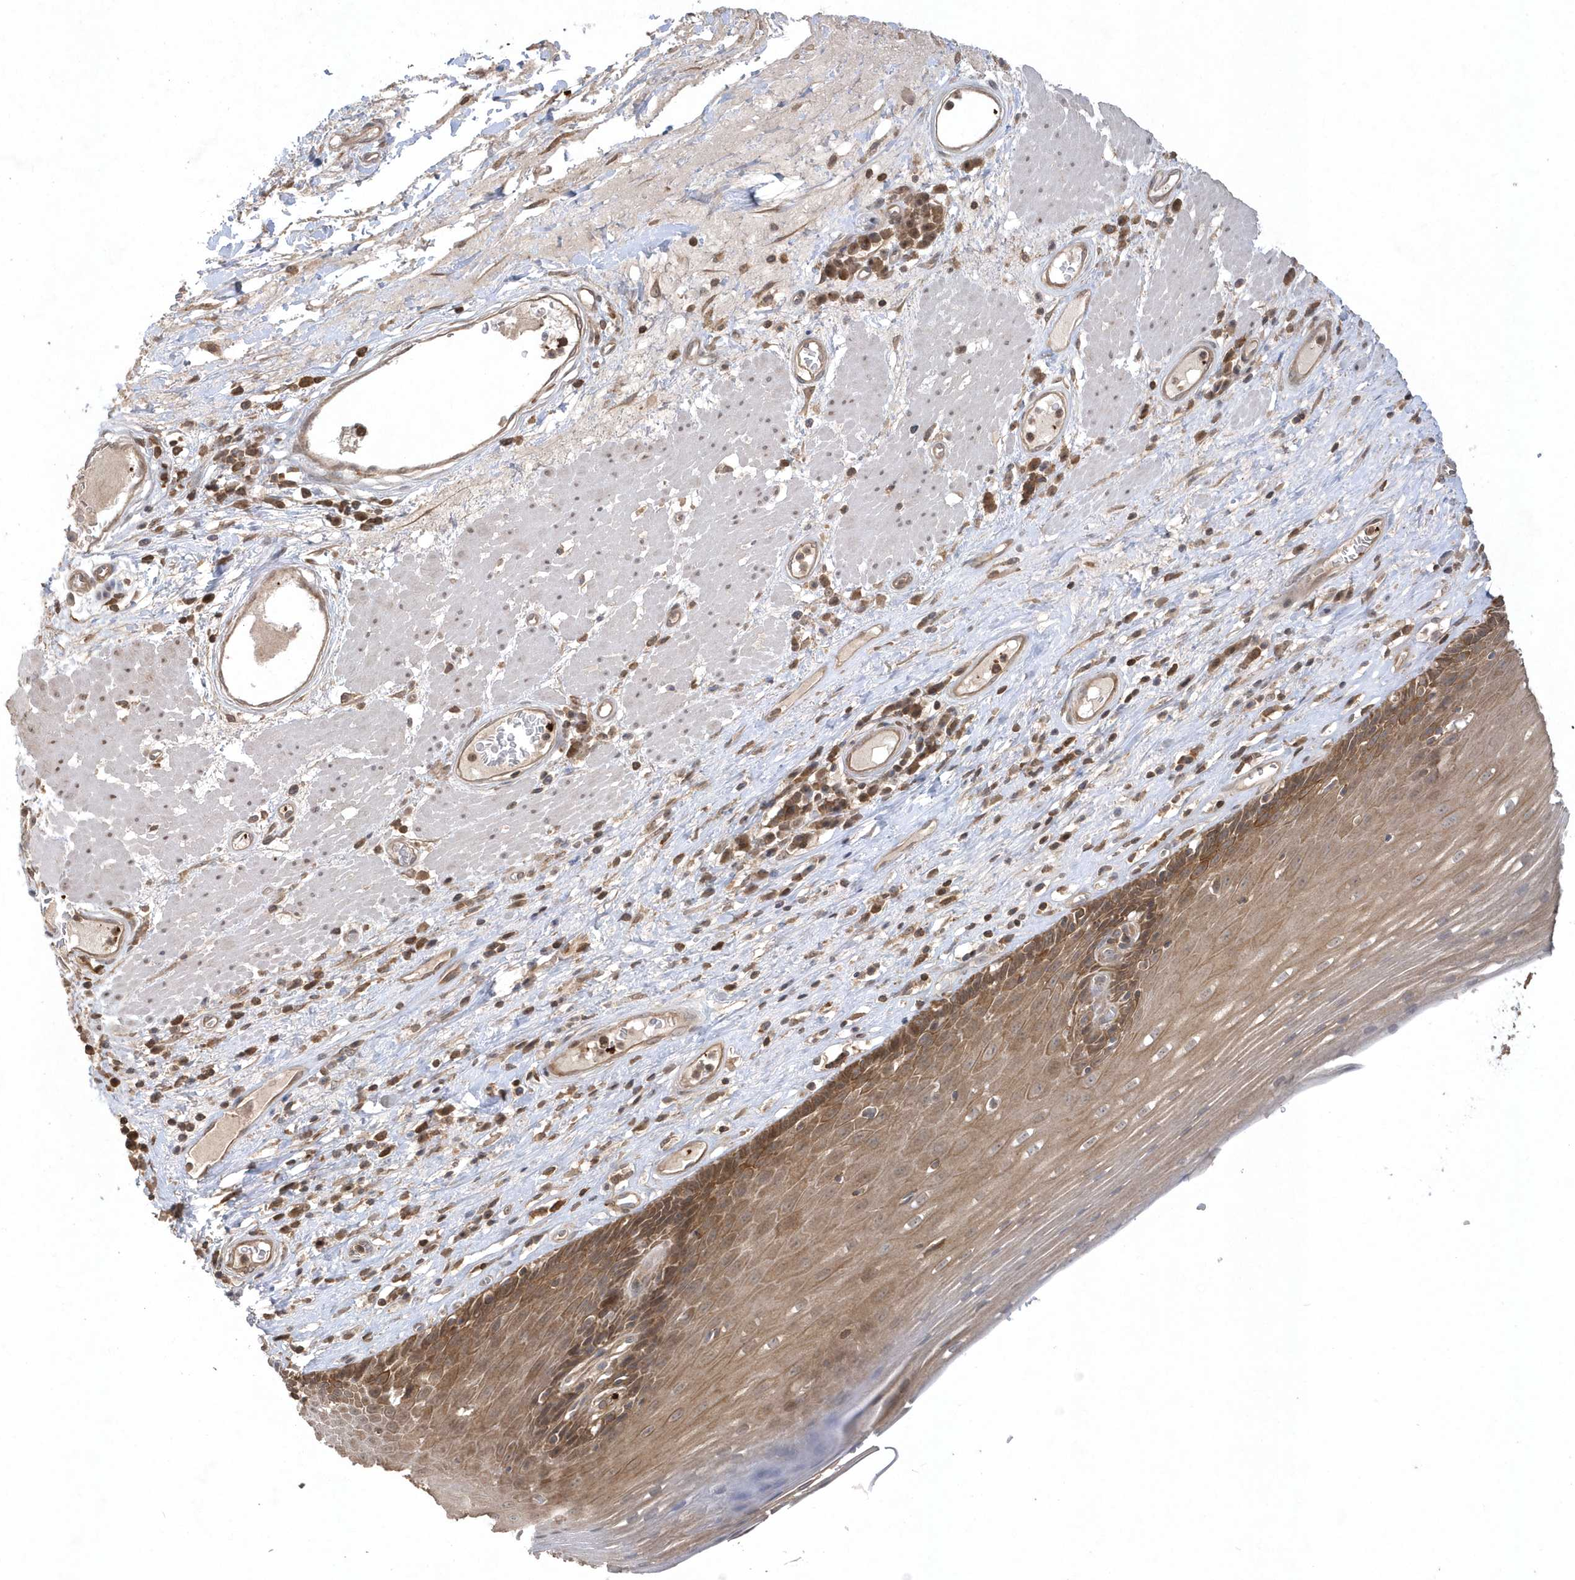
{"staining": {"intensity": "moderate", "quantity": ">75%", "location": "cytoplasmic/membranous"}, "tissue": "esophagus", "cell_type": "Squamous epithelial cells", "image_type": "normal", "snomed": [{"axis": "morphology", "description": "Normal tissue, NOS"}, {"axis": "topography", "description": "Esophagus"}], "caption": "This is an image of immunohistochemistry (IHC) staining of benign esophagus, which shows moderate staining in the cytoplasmic/membranous of squamous epithelial cells.", "gene": "ACYP1", "patient": {"sex": "male", "age": 62}}